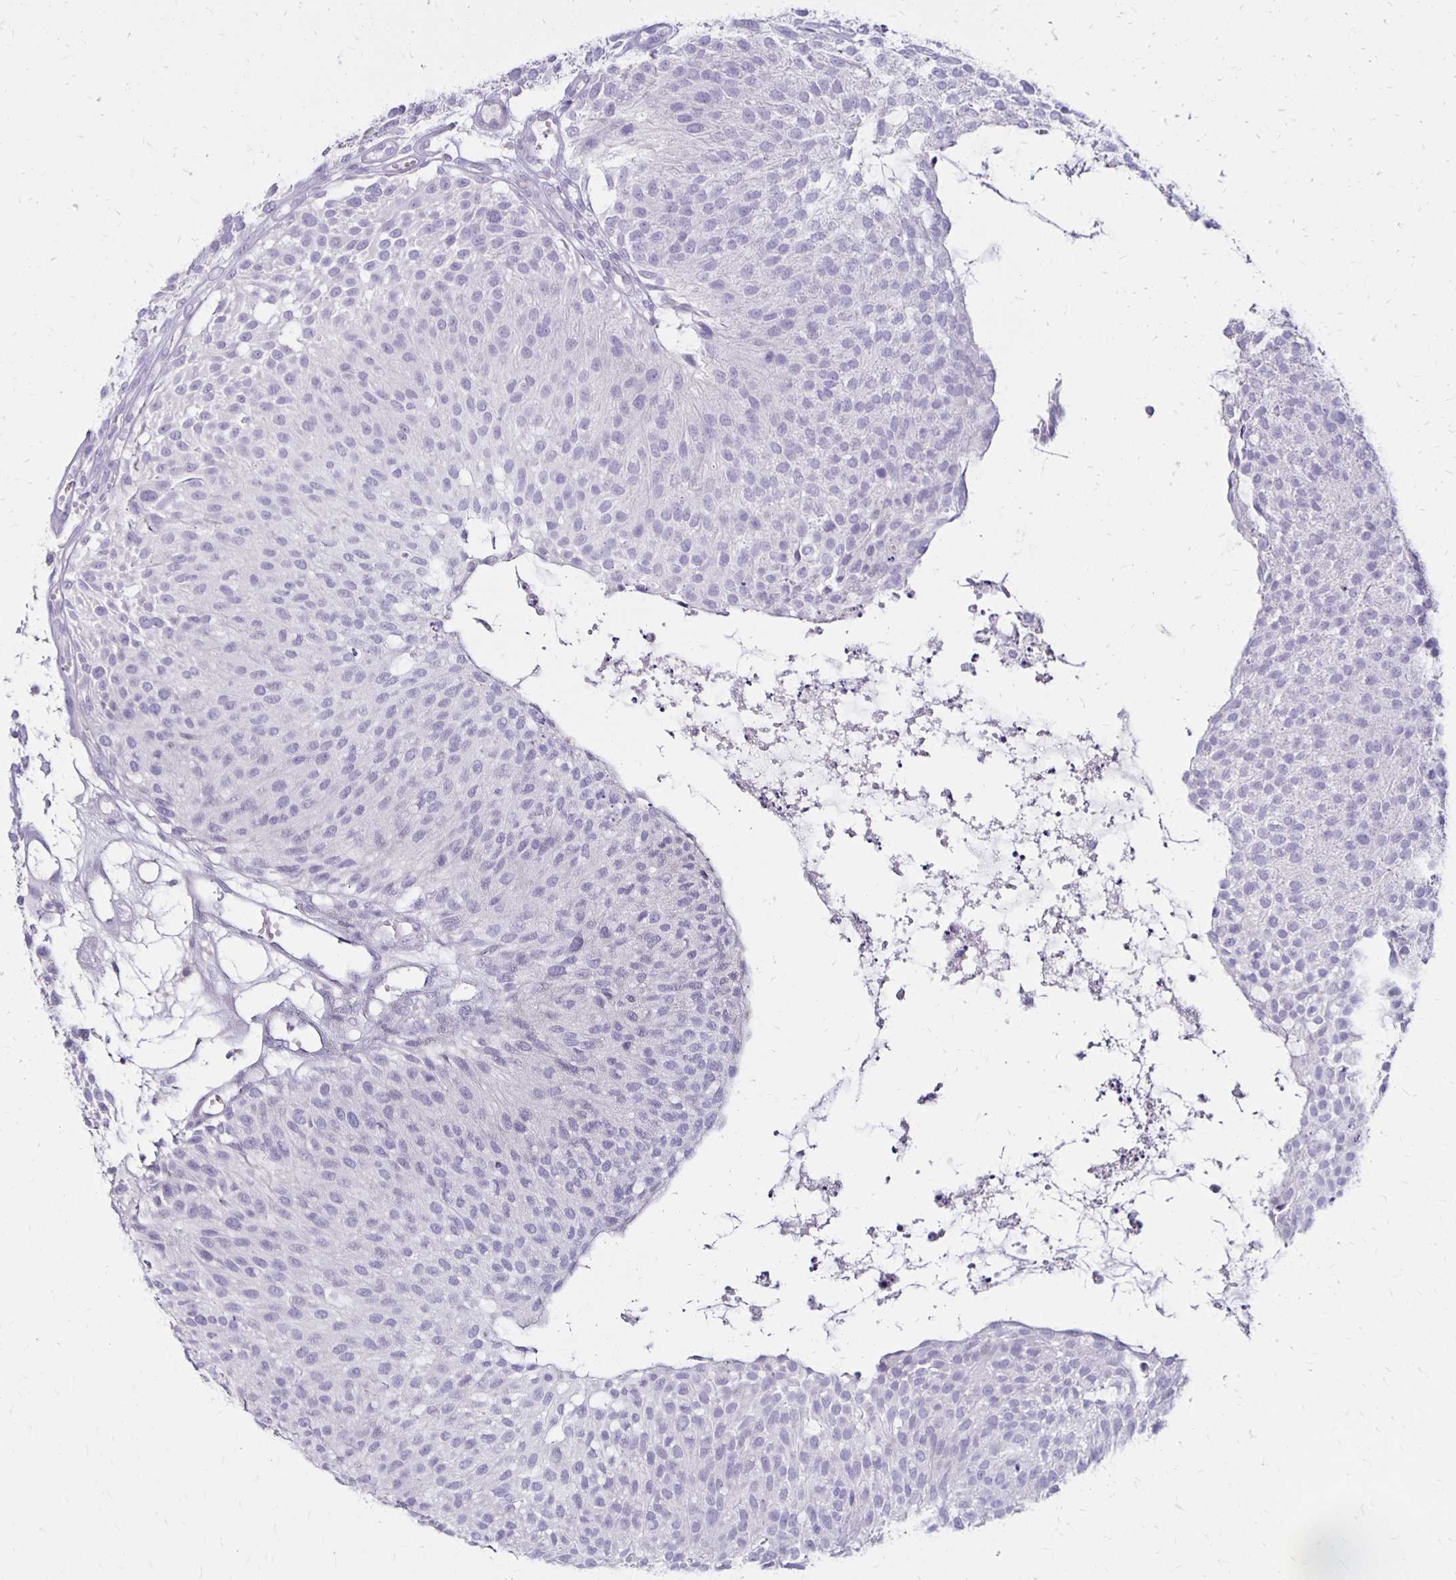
{"staining": {"intensity": "negative", "quantity": "none", "location": "none"}, "tissue": "urothelial cancer", "cell_type": "Tumor cells", "image_type": "cancer", "snomed": [{"axis": "morphology", "description": "Urothelial carcinoma, NOS"}, {"axis": "topography", "description": "Urinary bladder"}], "caption": "Immunohistochemical staining of urothelial cancer exhibits no significant positivity in tumor cells.", "gene": "RYR1", "patient": {"sex": "male", "age": 84}}